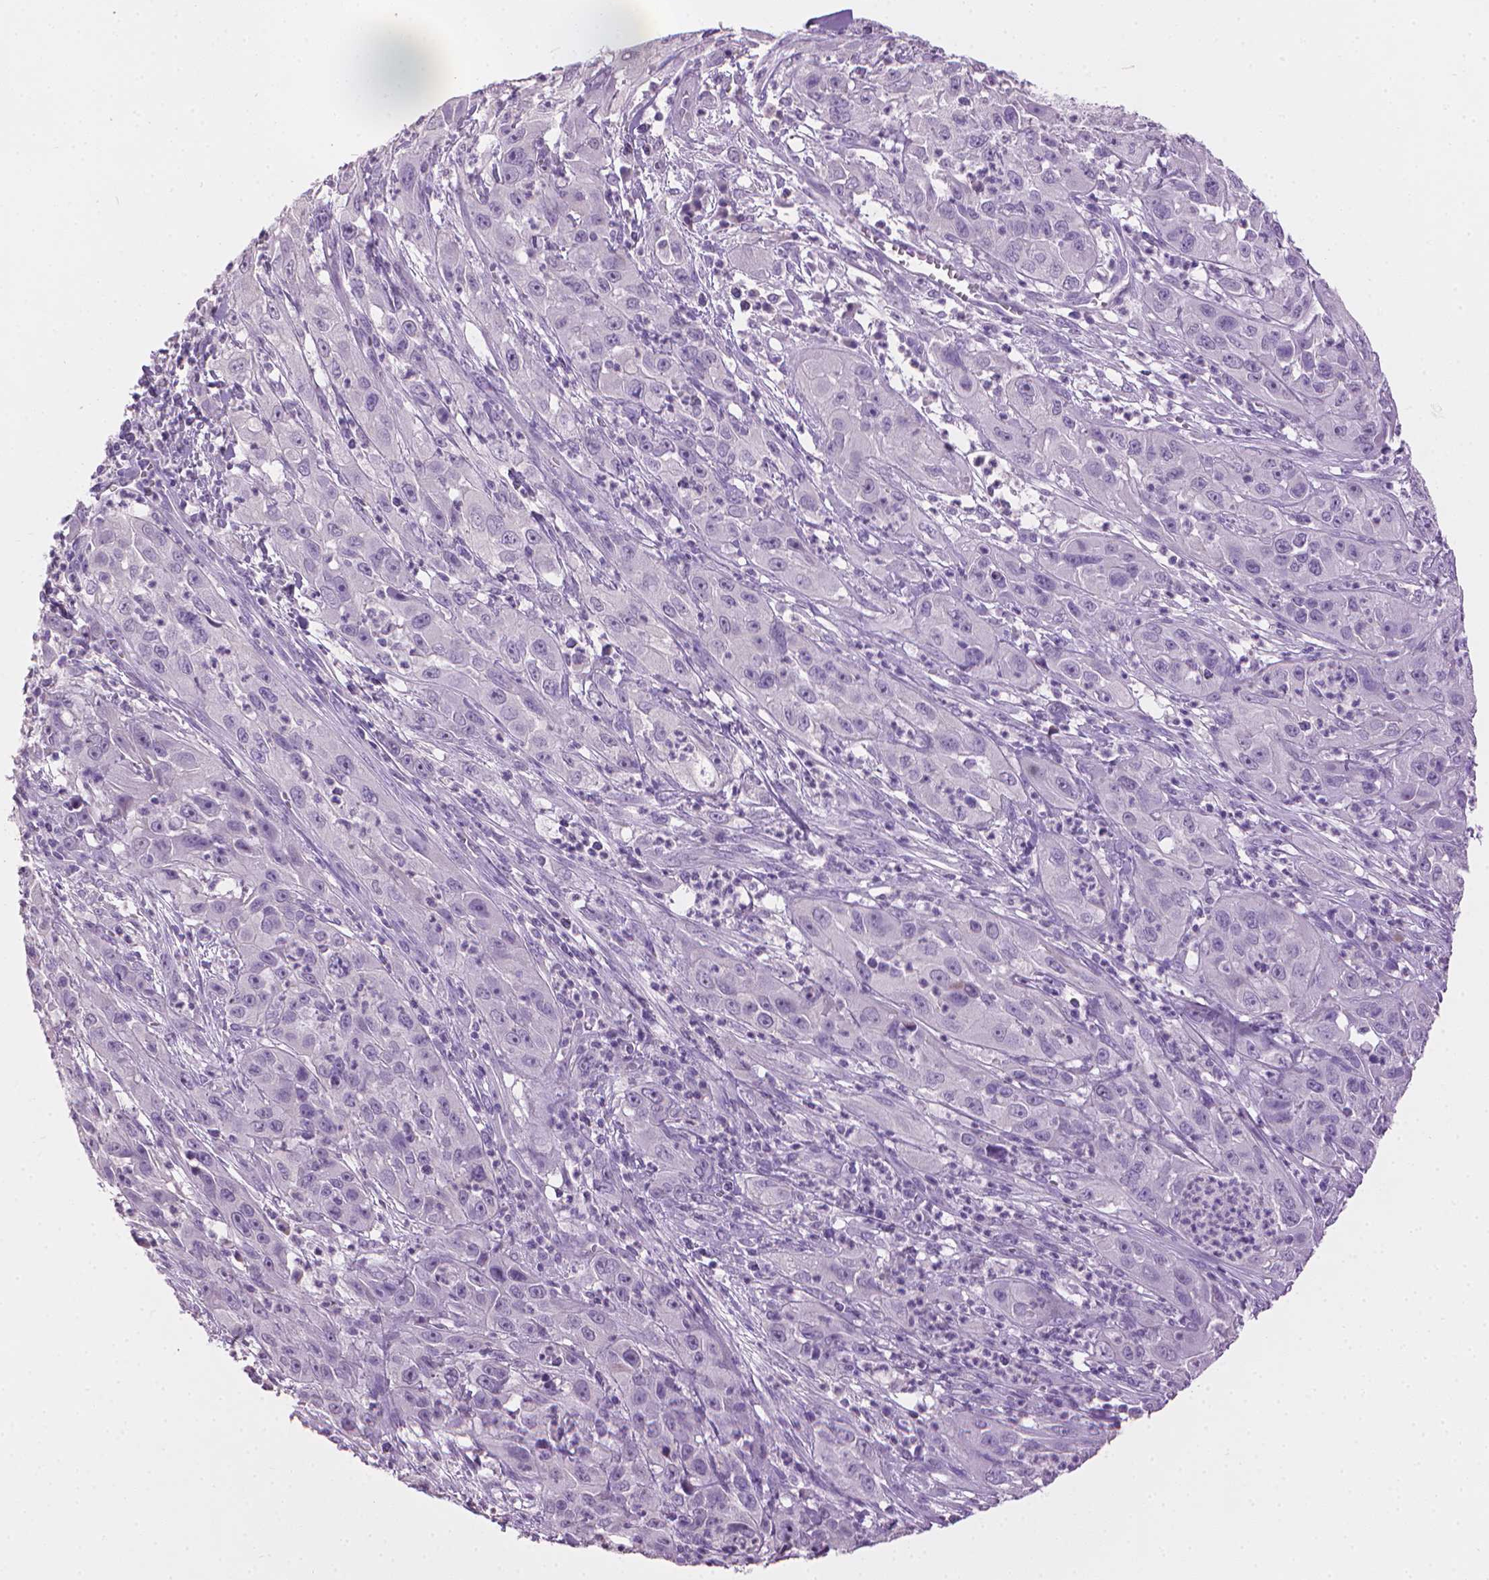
{"staining": {"intensity": "negative", "quantity": "none", "location": "none"}, "tissue": "cervical cancer", "cell_type": "Tumor cells", "image_type": "cancer", "snomed": [{"axis": "morphology", "description": "Squamous cell carcinoma, NOS"}, {"axis": "topography", "description": "Cervix"}], "caption": "A high-resolution micrograph shows immunohistochemistry (IHC) staining of squamous cell carcinoma (cervical), which shows no significant staining in tumor cells.", "gene": "MLANA", "patient": {"sex": "female", "age": 32}}